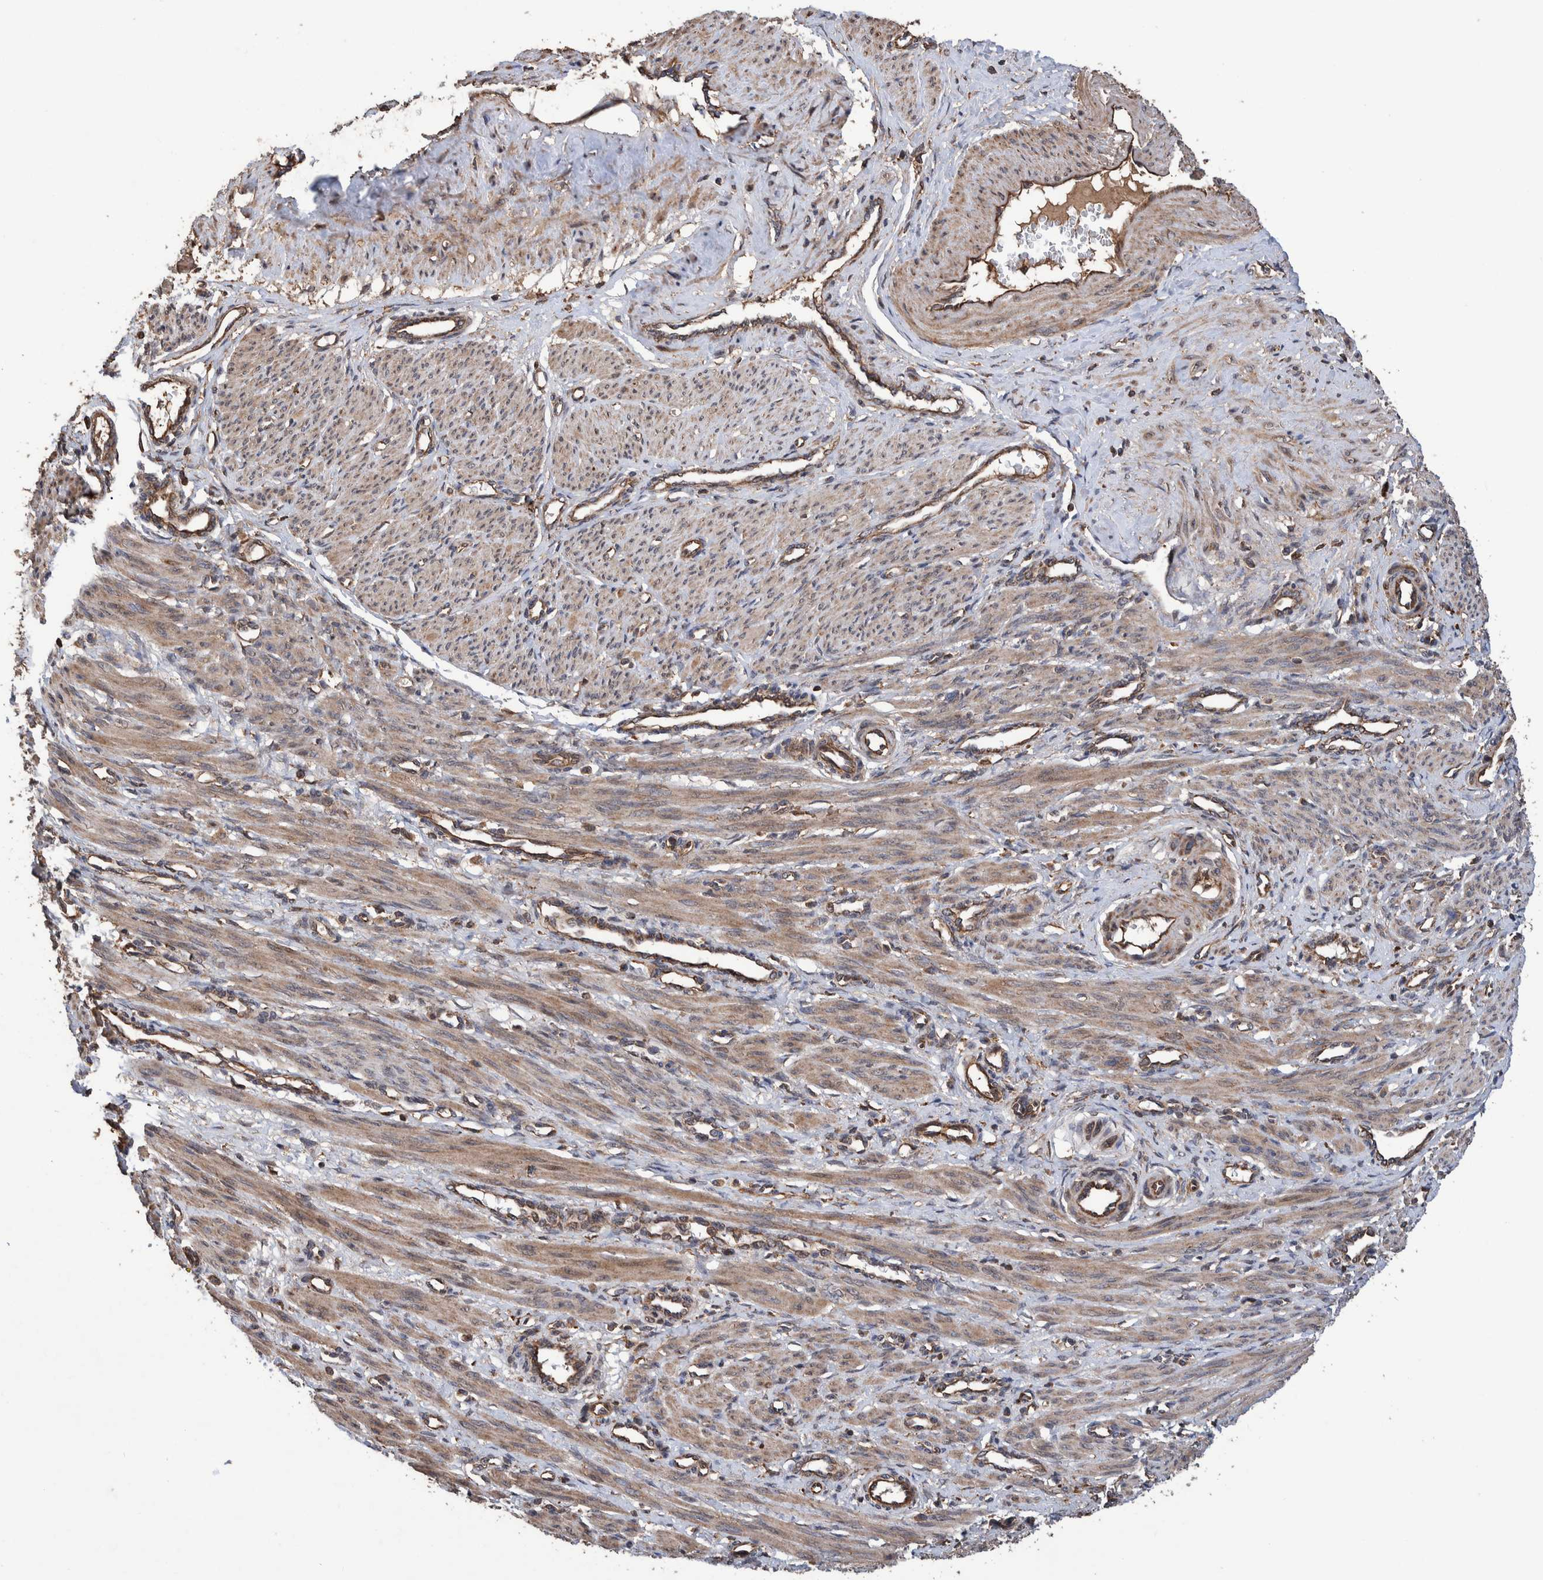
{"staining": {"intensity": "moderate", "quantity": ">75%", "location": "cytoplasmic/membranous"}, "tissue": "smooth muscle", "cell_type": "Smooth muscle cells", "image_type": "normal", "snomed": [{"axis": "morphology", "description": "Normal tissue, NOS"}, {"axis": "topography", "description": "Endometrium"}], "caption": "IHC image of benign smooth muscle: human smooth muscle stained using immunohistochemistry (IHC) demonstrates medium levels of moderate protein expression localized specifically in the cytoplasmic/membranous of smooth muscle cells, appearing as a cytoplasmic/membranous brown color.", "gene": "ENSG00000251537", "patient": {"sex": "female", "age": 33}}